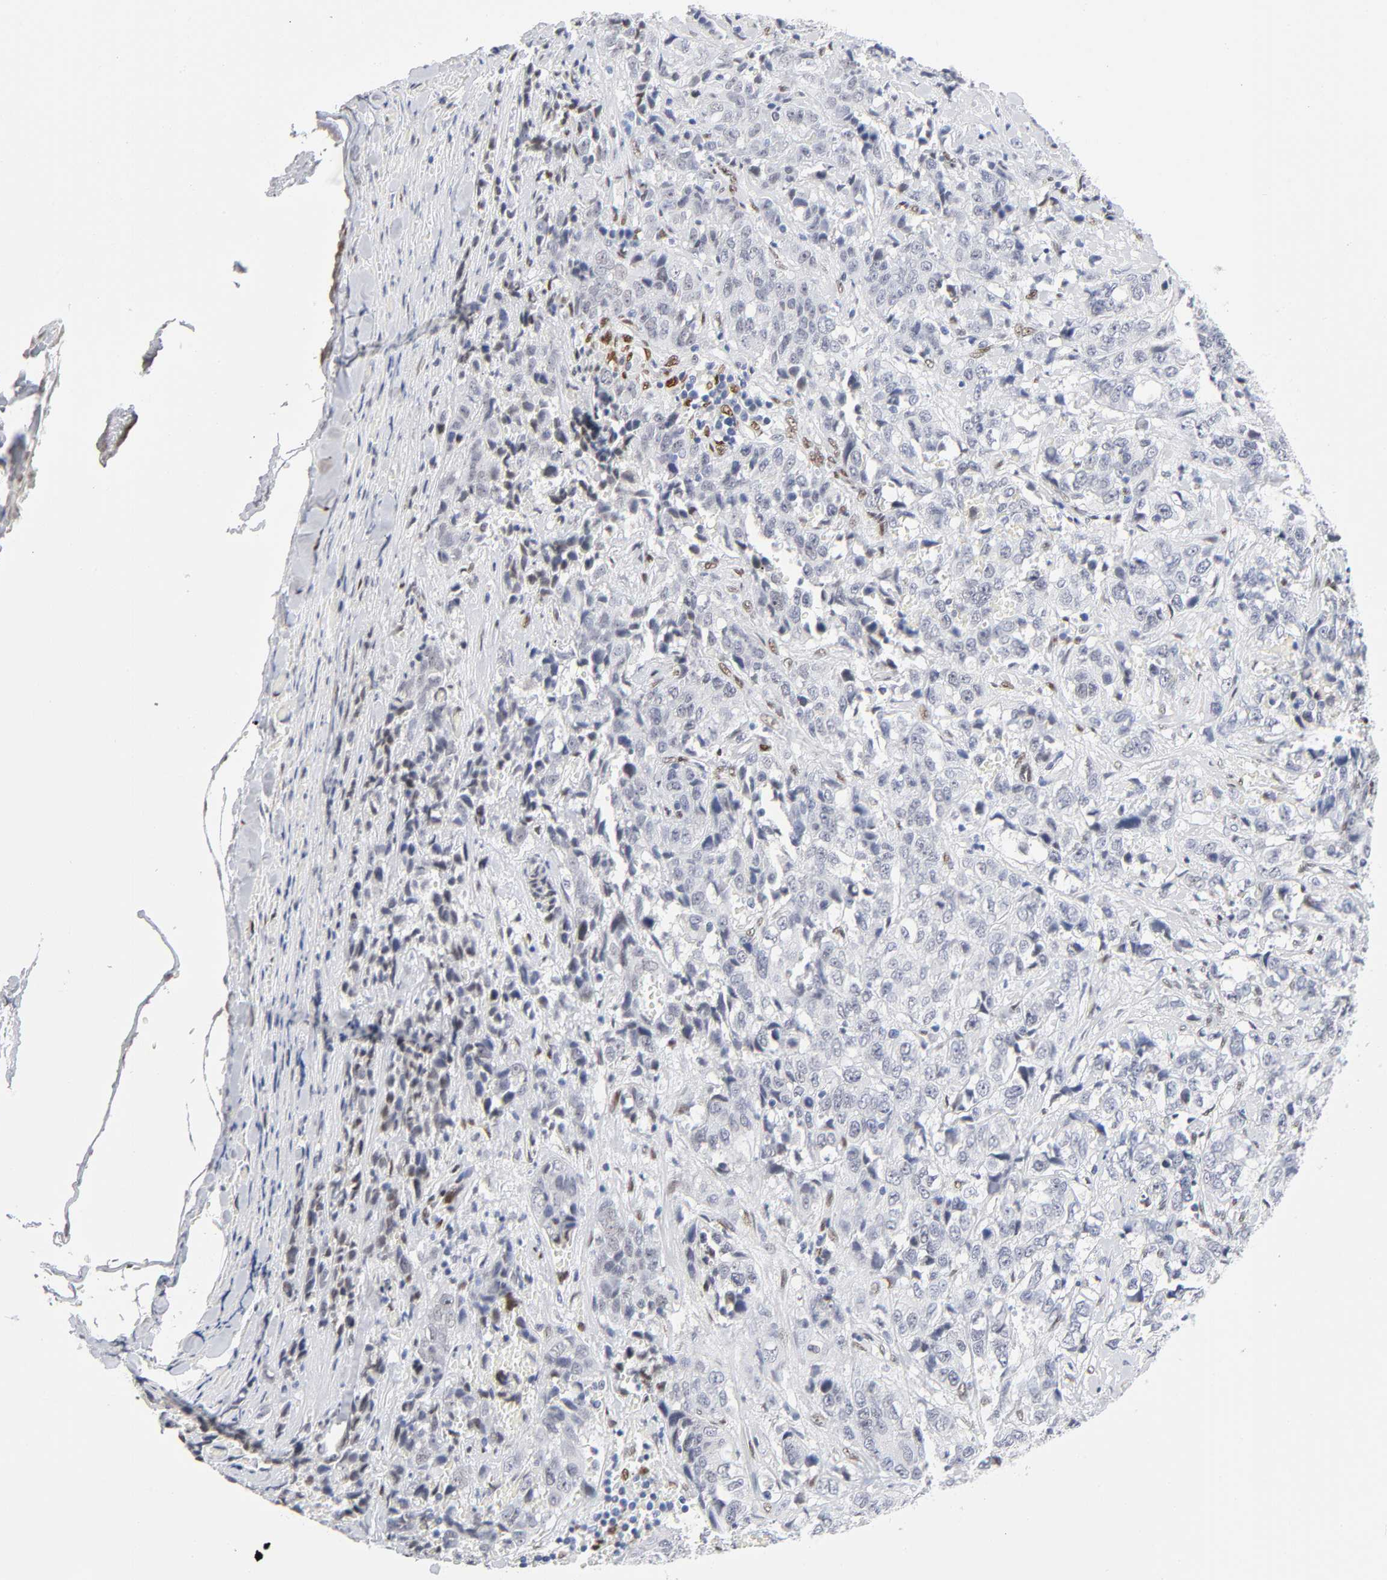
{"staining": {"intensity": "negative", "quantity": "none", "location": "none"}, "tissue": "stomach cancer", "cell_type": "Tumor cells", "image_type": "cancer", "snomed": [{"axis": "morphology", "description": "Adenocarcinoma, NOS"}, {"axis": "topography", "description": "Stomach"}], "caption": "IHC image of neoplastic tissue: stomach adenocarcinoma stained with DAB reveals no significant protein positivity in tumor cells.", "gene": "NFIC", "patient": {"sex": "male", "age": 48}}